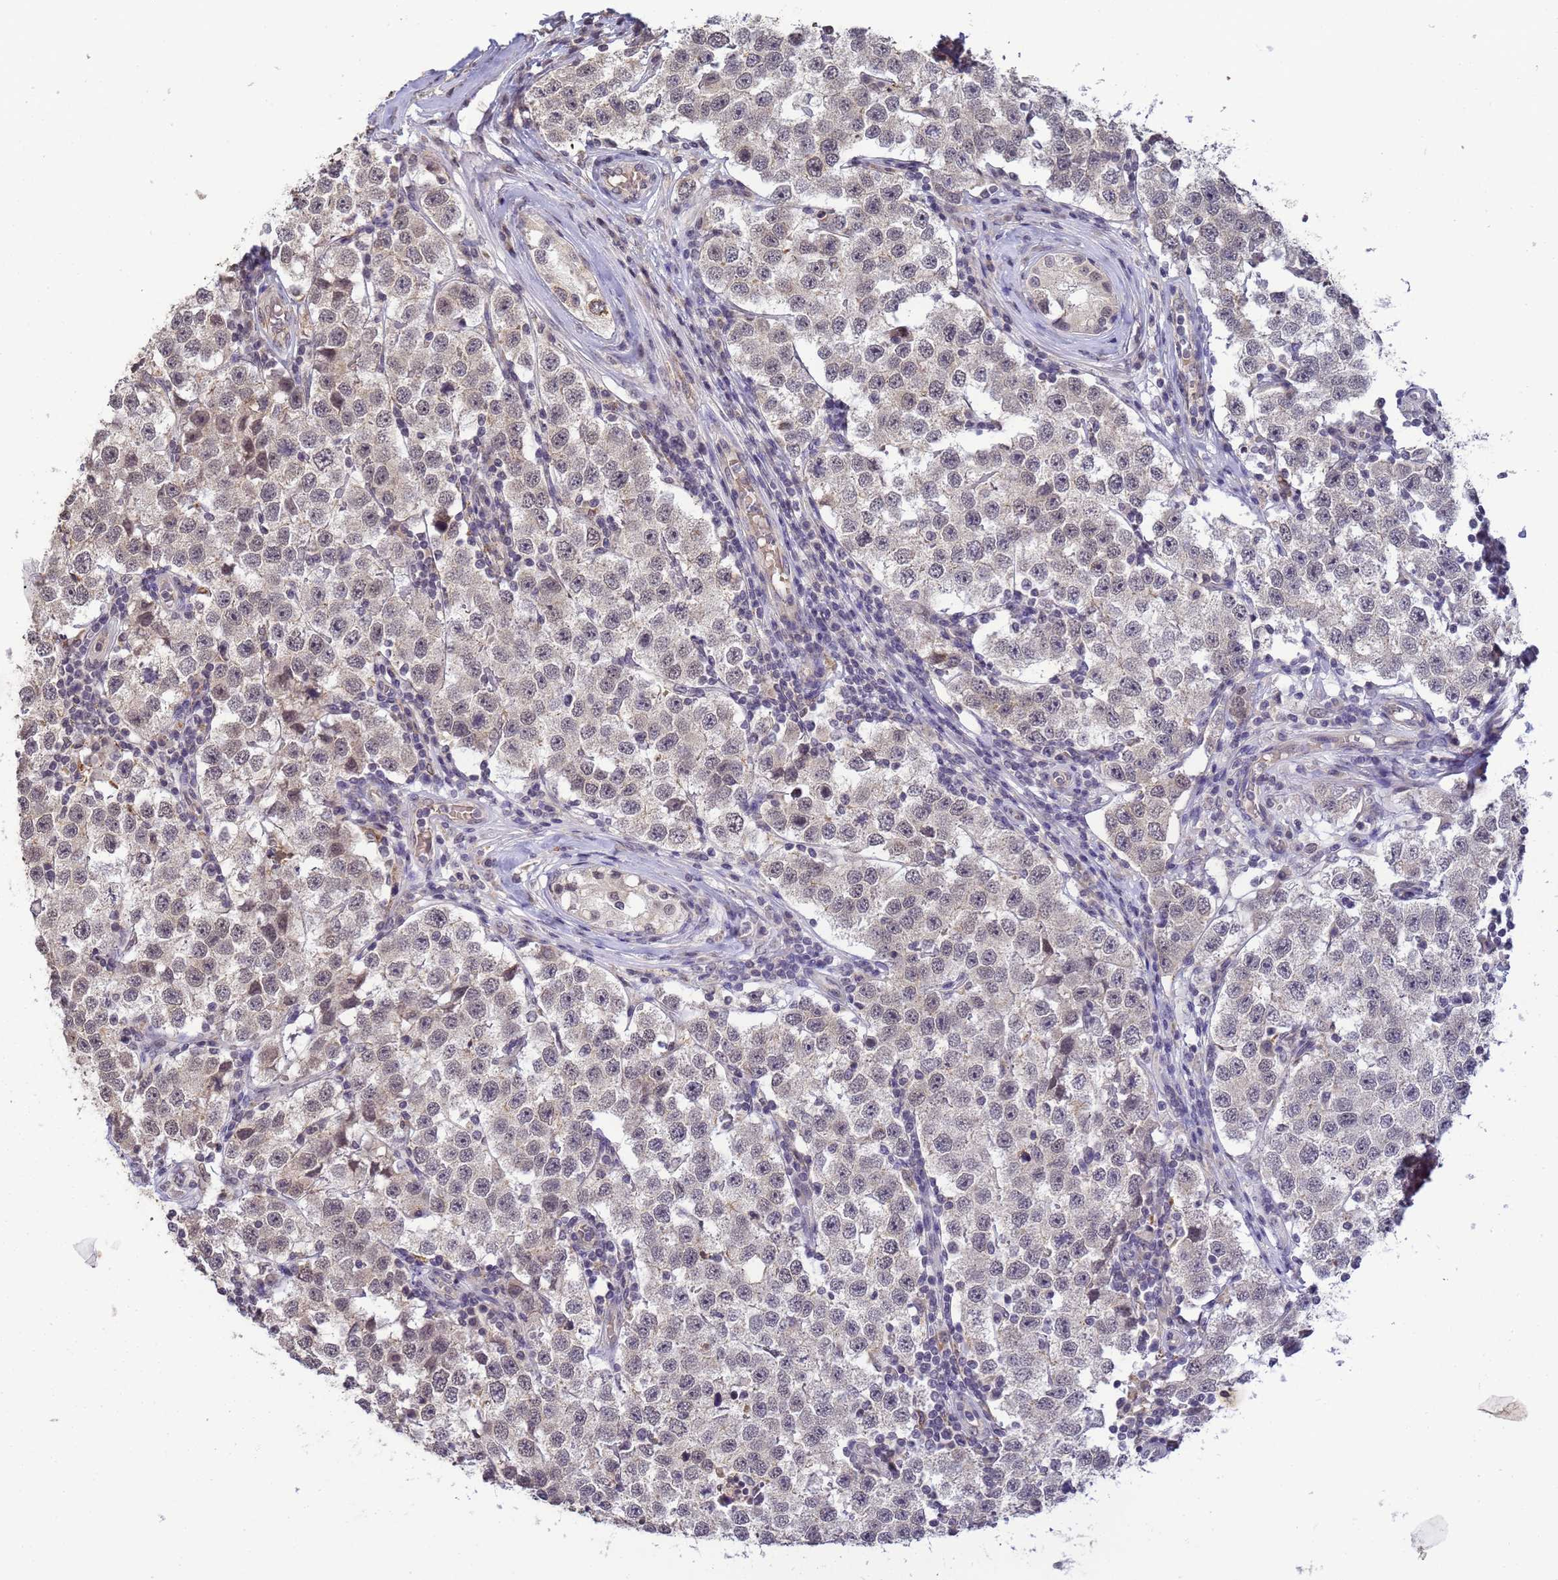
{"staining": {"intensity": "negative", "quantity": "none", "location": "none"}, "tissue": "testis cancer", "cell_type": "Tumor cells", "image_type": "cancer", "snomed": [{"axis": "morphology", "description": "Seminoma, NOS"}, {"axis": "topography", "description": "Testis"}], "caption": "This histopathology image is of testis seminoma stained with immunohistochemistry to label a protein in brown with the nuclei are counter-stained blue. There is no positivity in tumor cells. (DAB (3,3'-diaminobenzidine) immunohistochemistry (IHC) visualized using brightfield microscopy, high magnification).", "gene": "MYL7", "patient": {"sex": "male", "age": 34}}